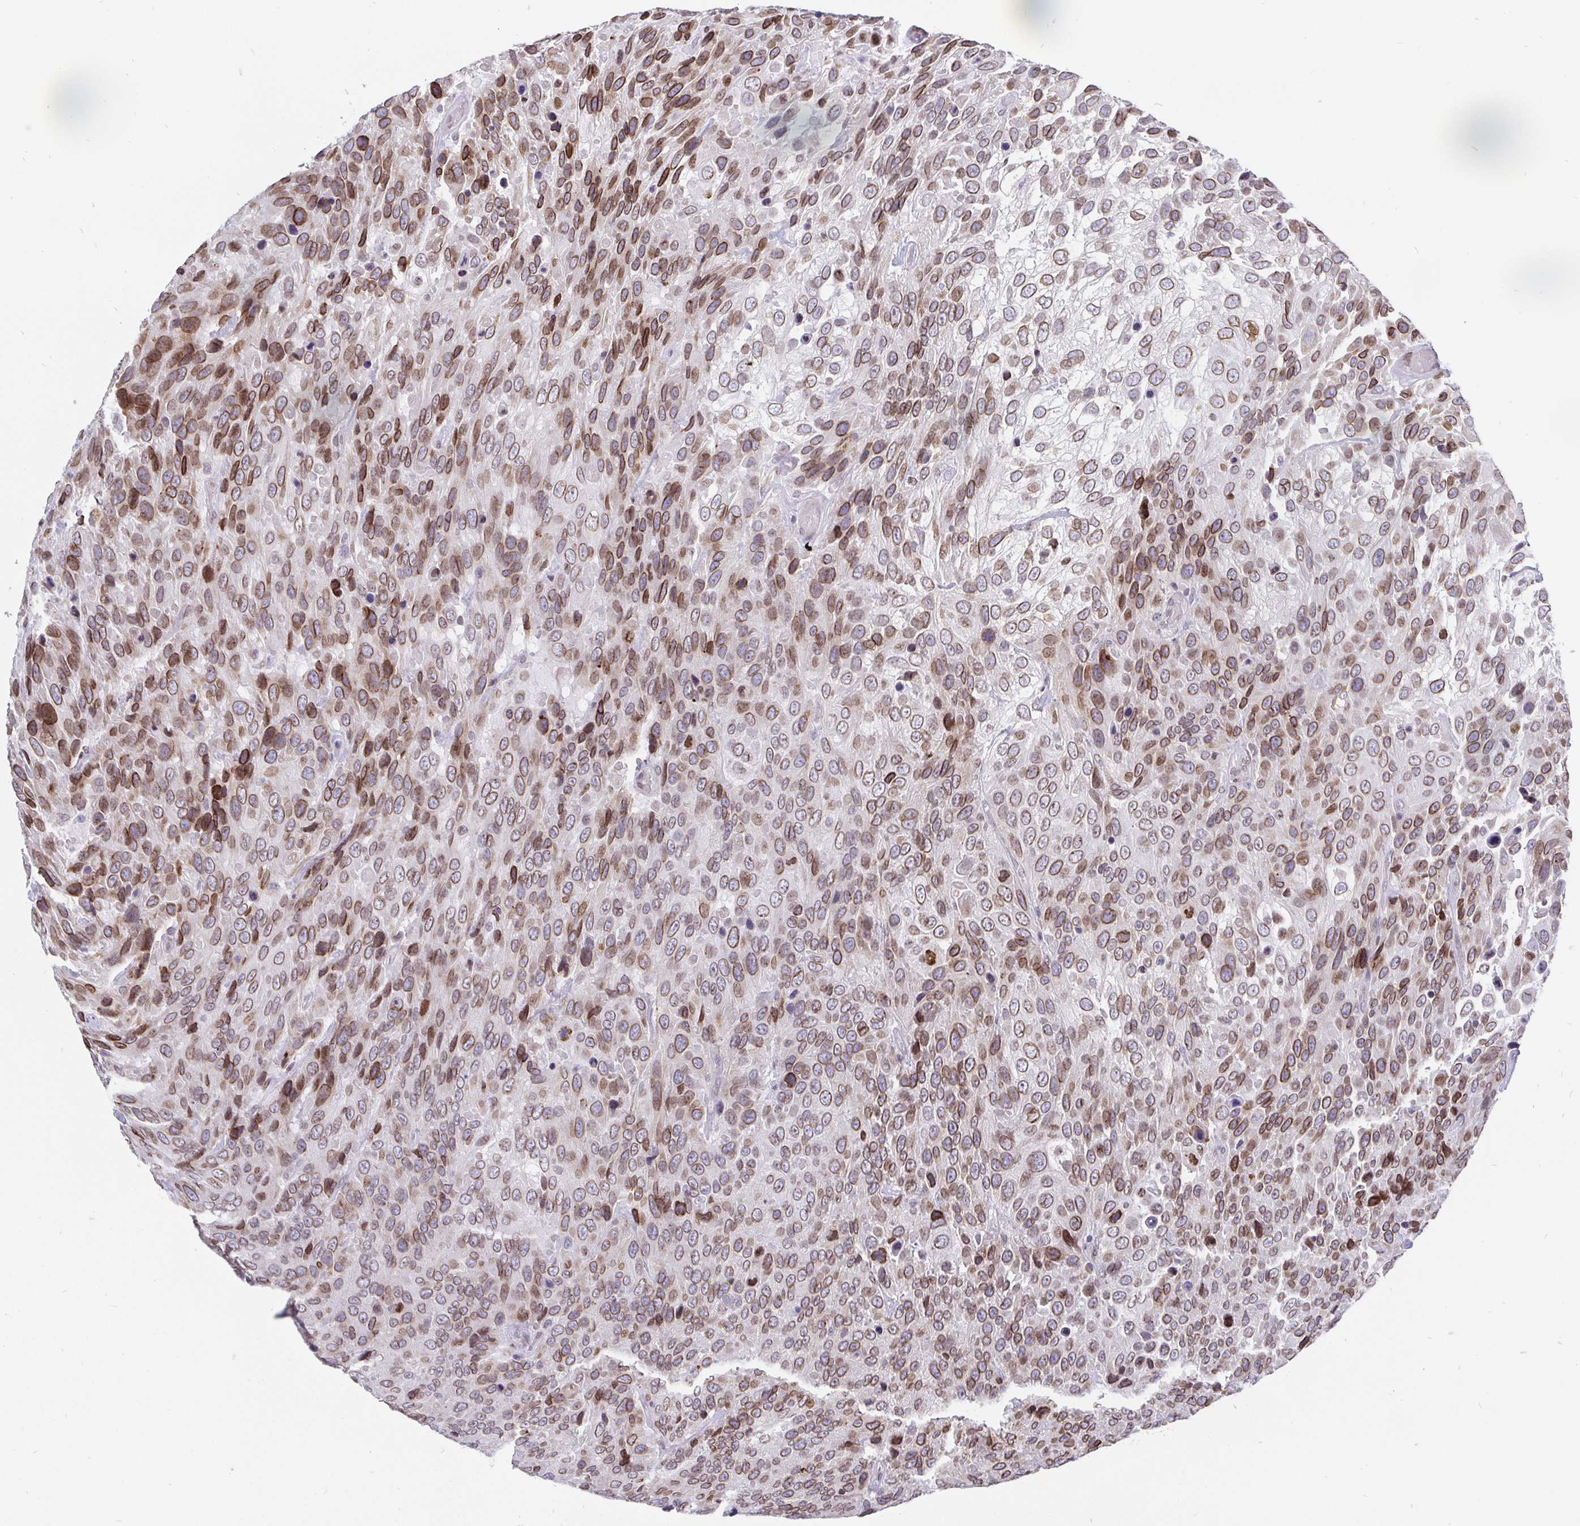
{"staining": {"intensity": "moderate", "quantity": ">75%", "location": "cytoplasmic/membranous,nuclear"}, "tissue": "urothelial cancer", "cell_type": "Tumor cells", "image_type": "cancer", "snomed": [{"axis": "morphology", "description": "Urothelial carcinoma, High grade"}, {"axis": "topography", "description": "Urinary bladder"}], "caption": "An IHC image of tumor tissue is shown. Protein staining in brown labels moderate cytoplasmic/membranous and nuclear positivity in urothelial cancer within tumor cells.", "gene": "EMD", "patient": {"sex": "female", "age": 70}}